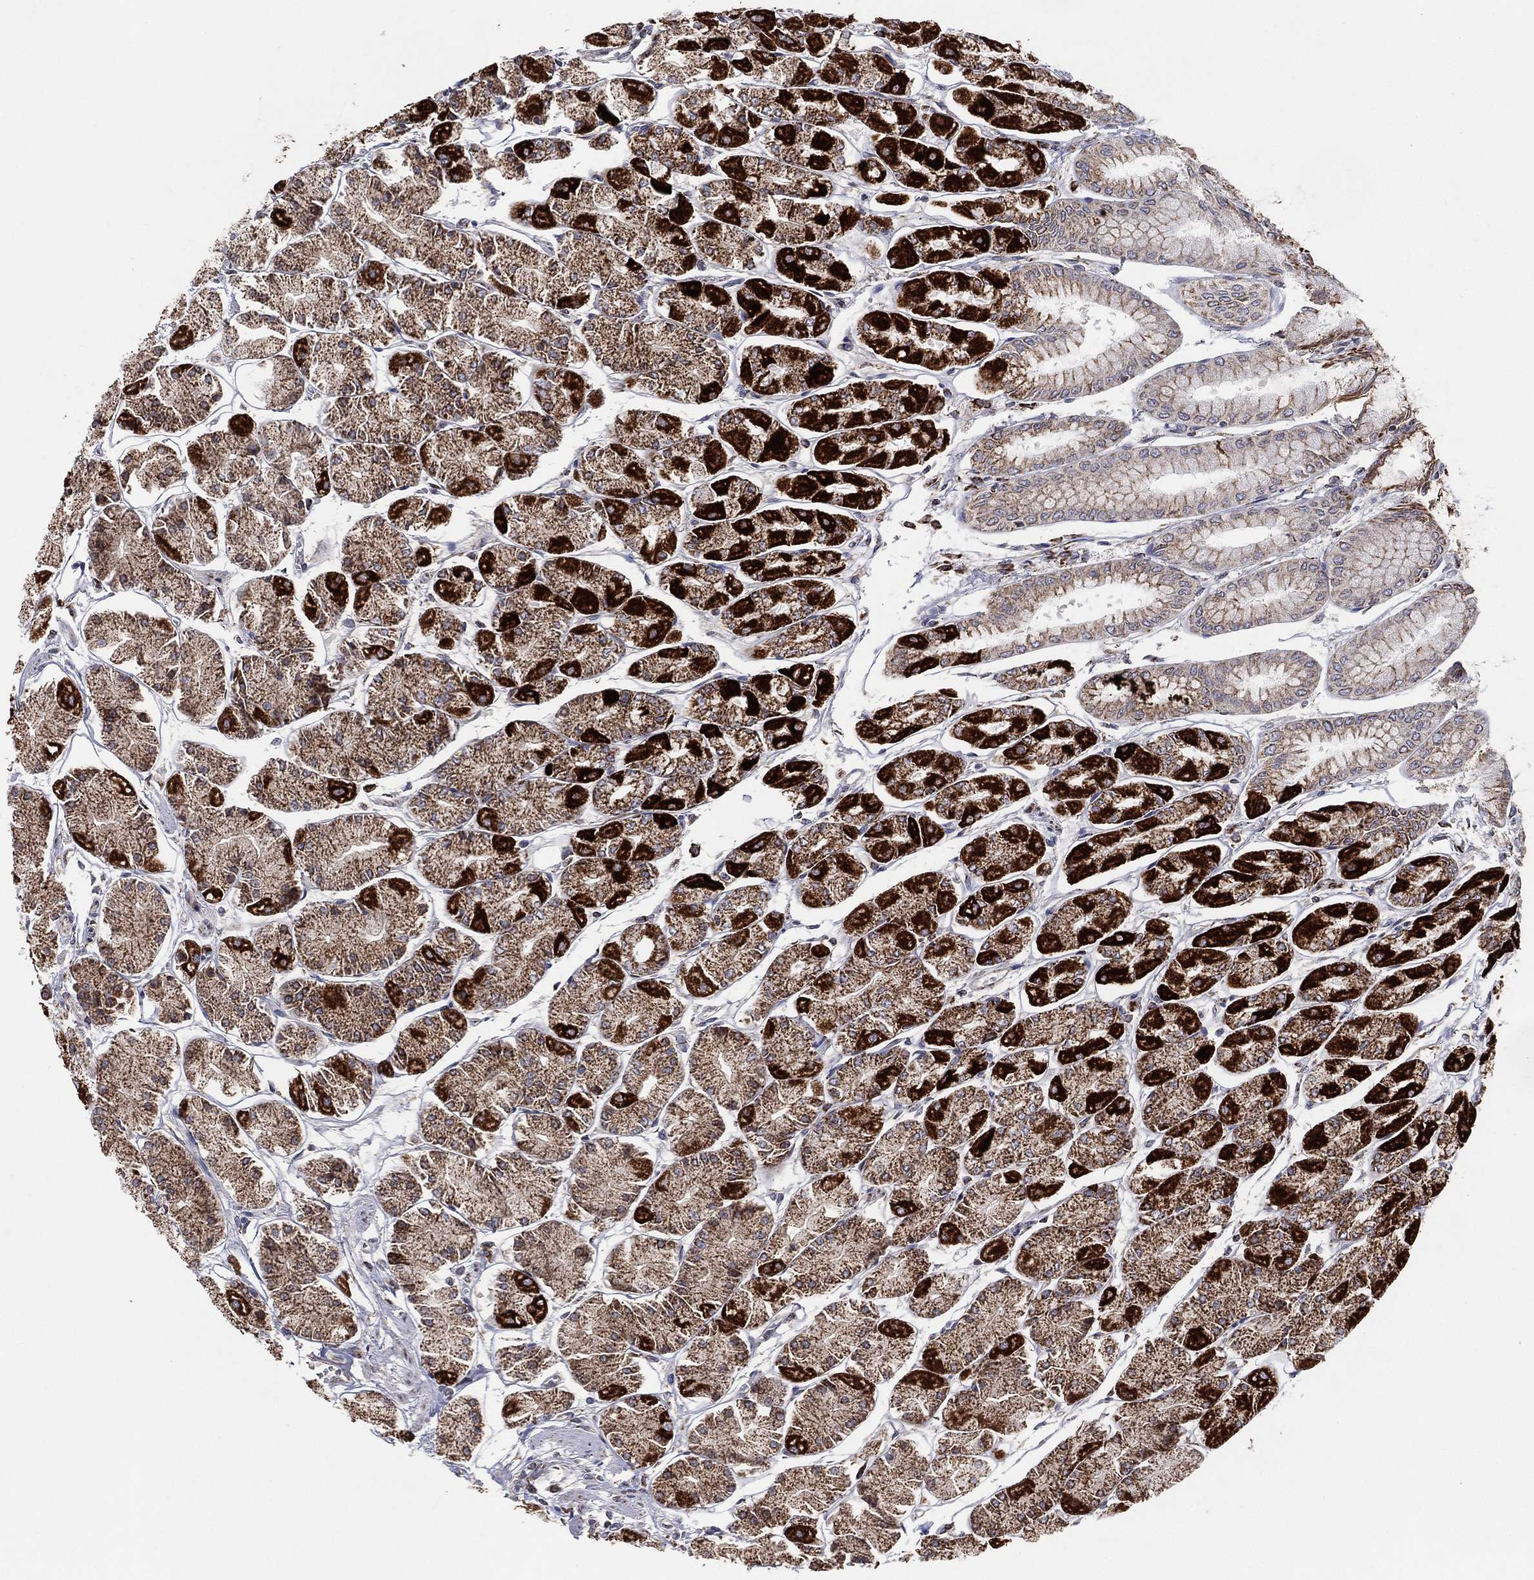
{"staining": {"intensity": "strong", "quantity": "<25%", "location": "cytoplasmic/membranous"}, "tissue": "stomach", "cell_type": "Glandular cells", "image_type": "normal", "snomed": [{"axis": "morphology", "description": "Normal tissue, NOS"}, {"axis": "topography", "description": "Stomach, upper"}], "caption": "Normal stomach demonstrates strong cytoplasmic/membranous staining in approximately <25% of glandular cells, visualized by immunohistochemistry. Immunohistochemistry stains the protein of interest in brown and the nuclei are stained blue.", "gene": "PSMG4", "patient": {"sex": "male", "age": 60}}